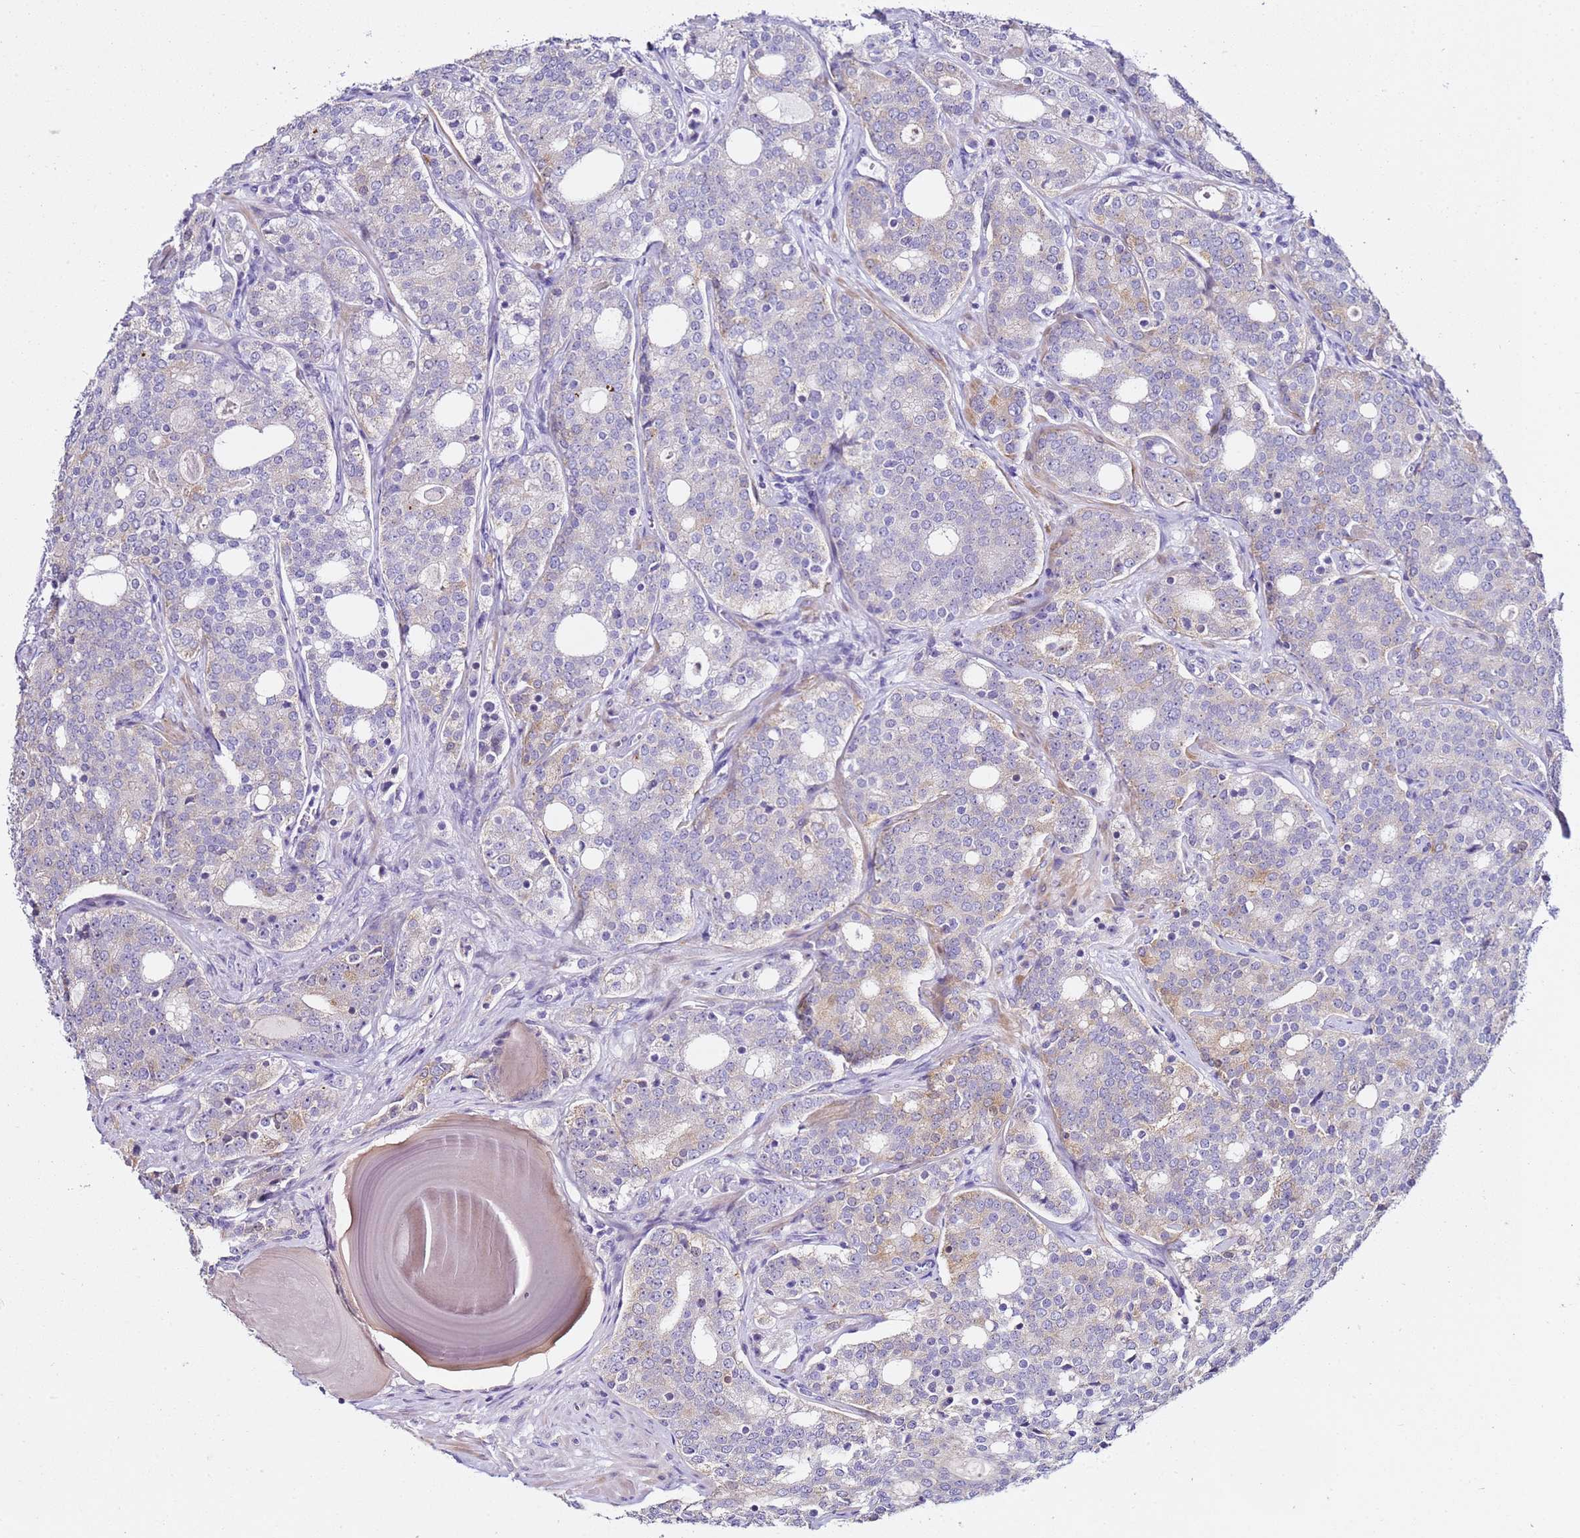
{"staining": {"intensity": "negative", "quantity": "none", "location": "none"}, "tissue": "prostate cancer", "cell_type": "Tumor cells", "image_type": "cancer", "snomed": [{"axis": "morphology", "description": "Adenocarcinoma, High grade"}, {"axis": "topography", "description": "Prostate"}], "caption": "Tumor cells show no significant protein staining in prostate high-grade adenocarcinoma.", "gene": "HGD", "patient": {"sex": "male", "age": 64}}